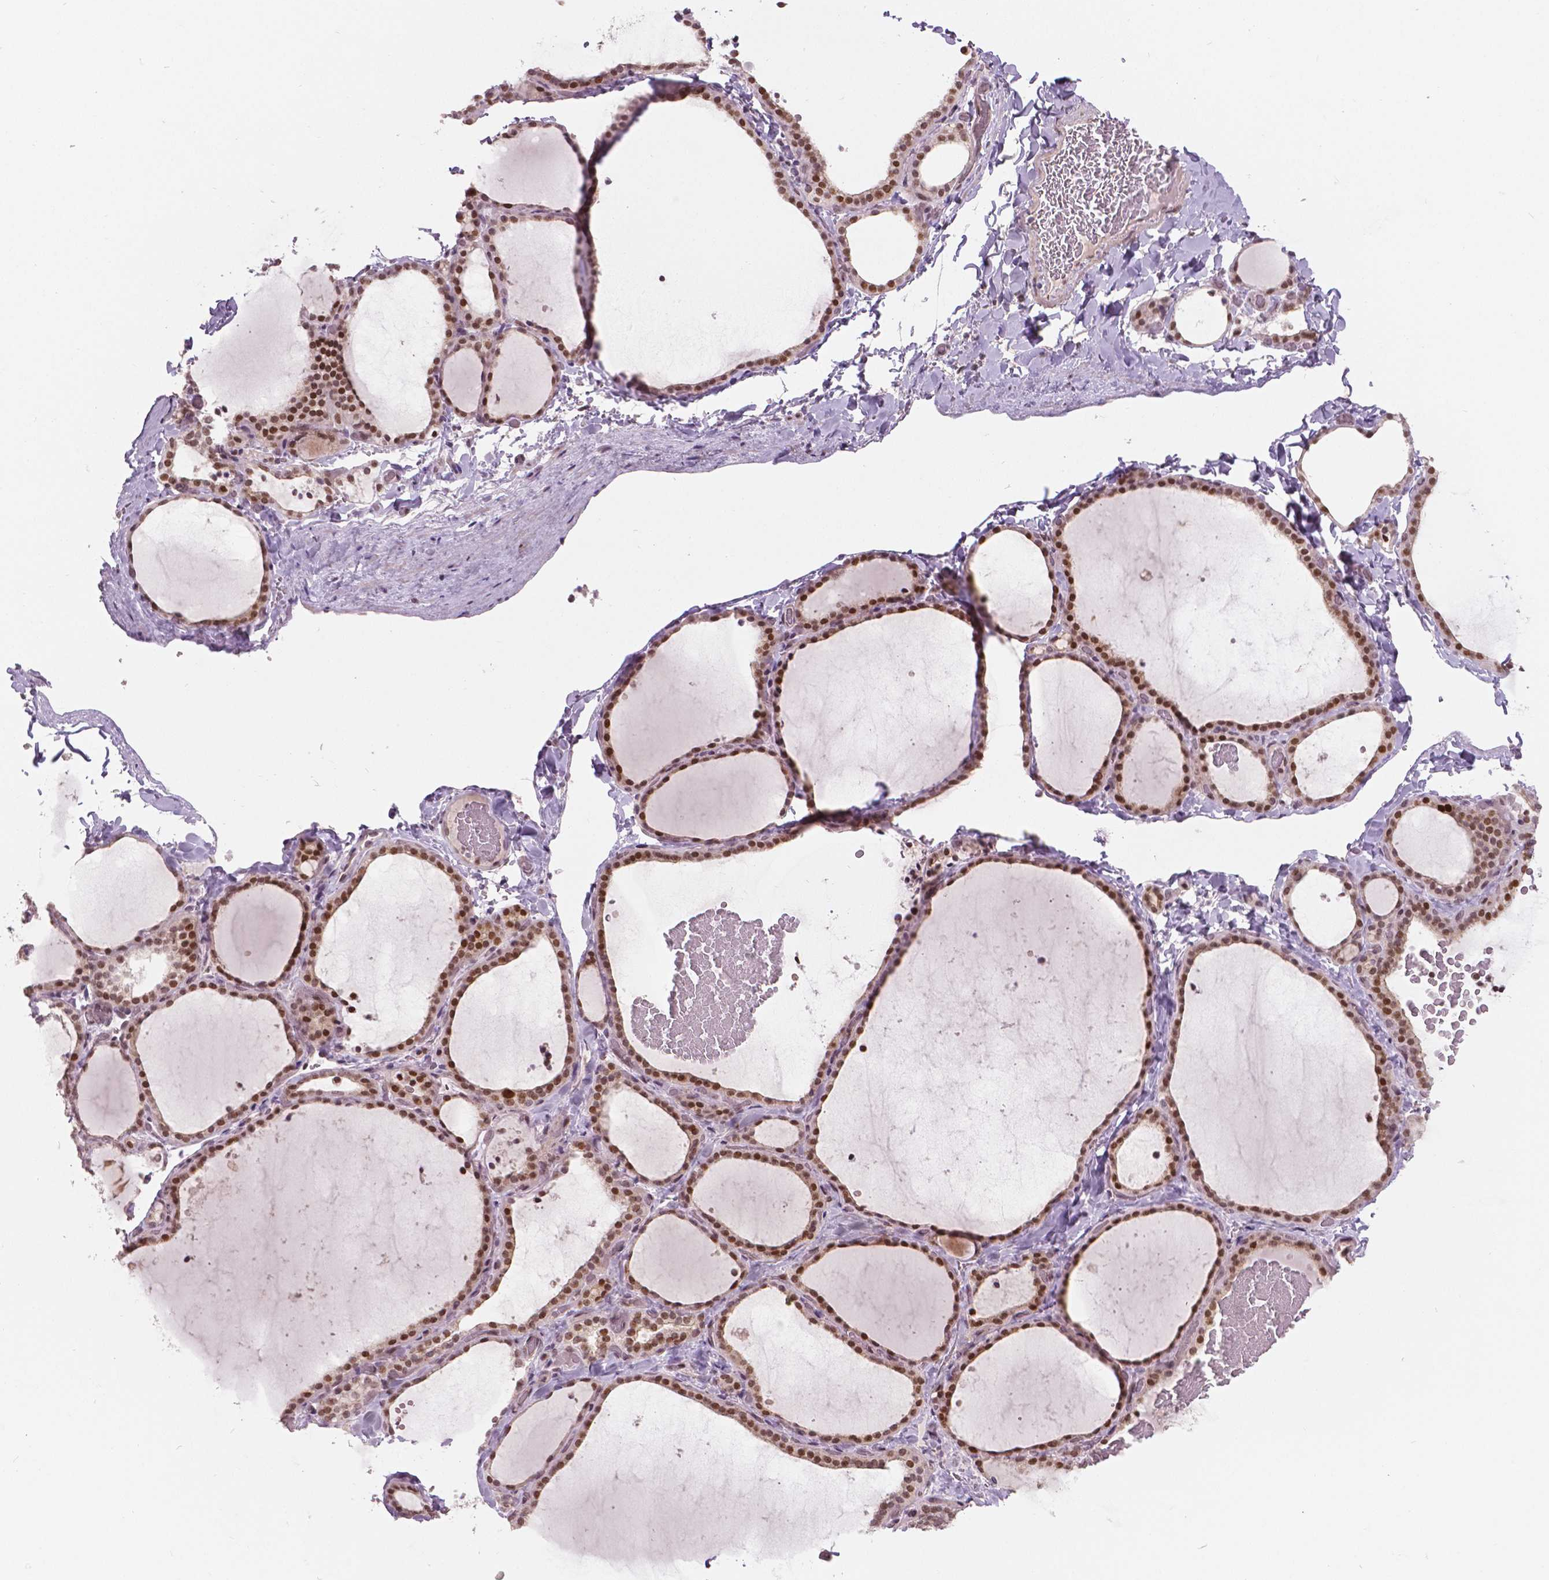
{"staining": {"intensity": "strong", "quantity": ">75%", "location": "nuclear"}, "tissue": "thyroid gland", "cell_type": "Glandular cells", "image_type": "normal", "snomed": [{"axis": "morphology", "description": "Normal tissue, NOS"}, {"axis": "topography", "description": "Thyroid gland"}], "caption": "This is a photomicrograph of IHC staining of unremarkable thyroid gland, which shows strong expression in the nuclear of glandular cells.", "gene": "NSD2", "patient": {"sex": "female", "age": 22}}